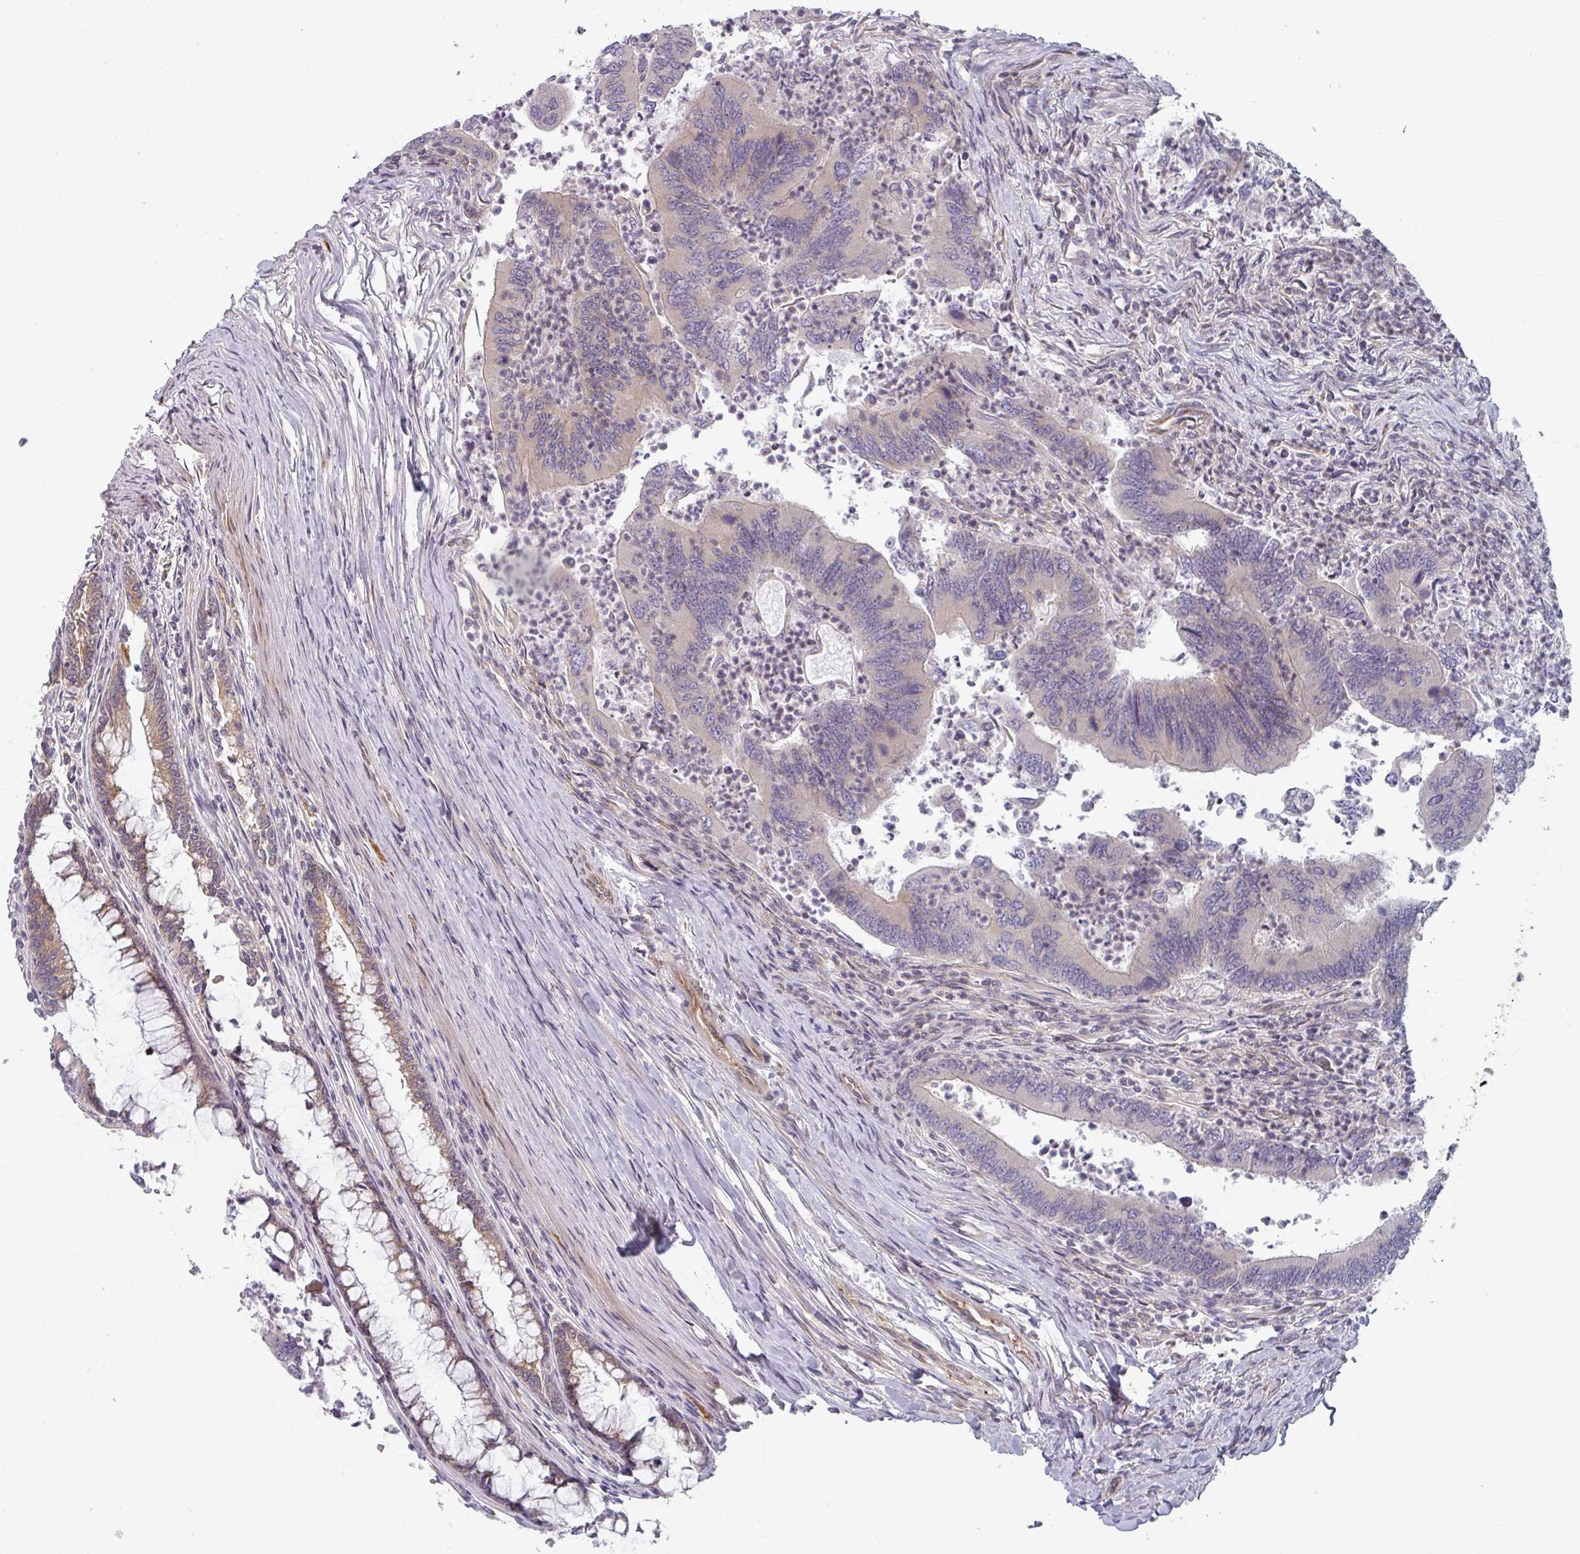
{"staining": {"intensity": "negative", "quantity": "none", "location": "none"}, "tissue": "colorectal cancer", "cell_type": "Tumor cells", "image_type": "cancer", "snomed": [{"axis": "morphology", "description": "Adenocarcinoma, NOS"}, {"axis": "topography", "description": "Colon"}], "caption": "A high-resolution image shows immunohistochemistry staining of colorectal cancer (adenocarcinoma), which demonstrates no significant positivity in tumor cells.", "gene": "TAPT1", "patient": {"sex": "female", "age": 67}}